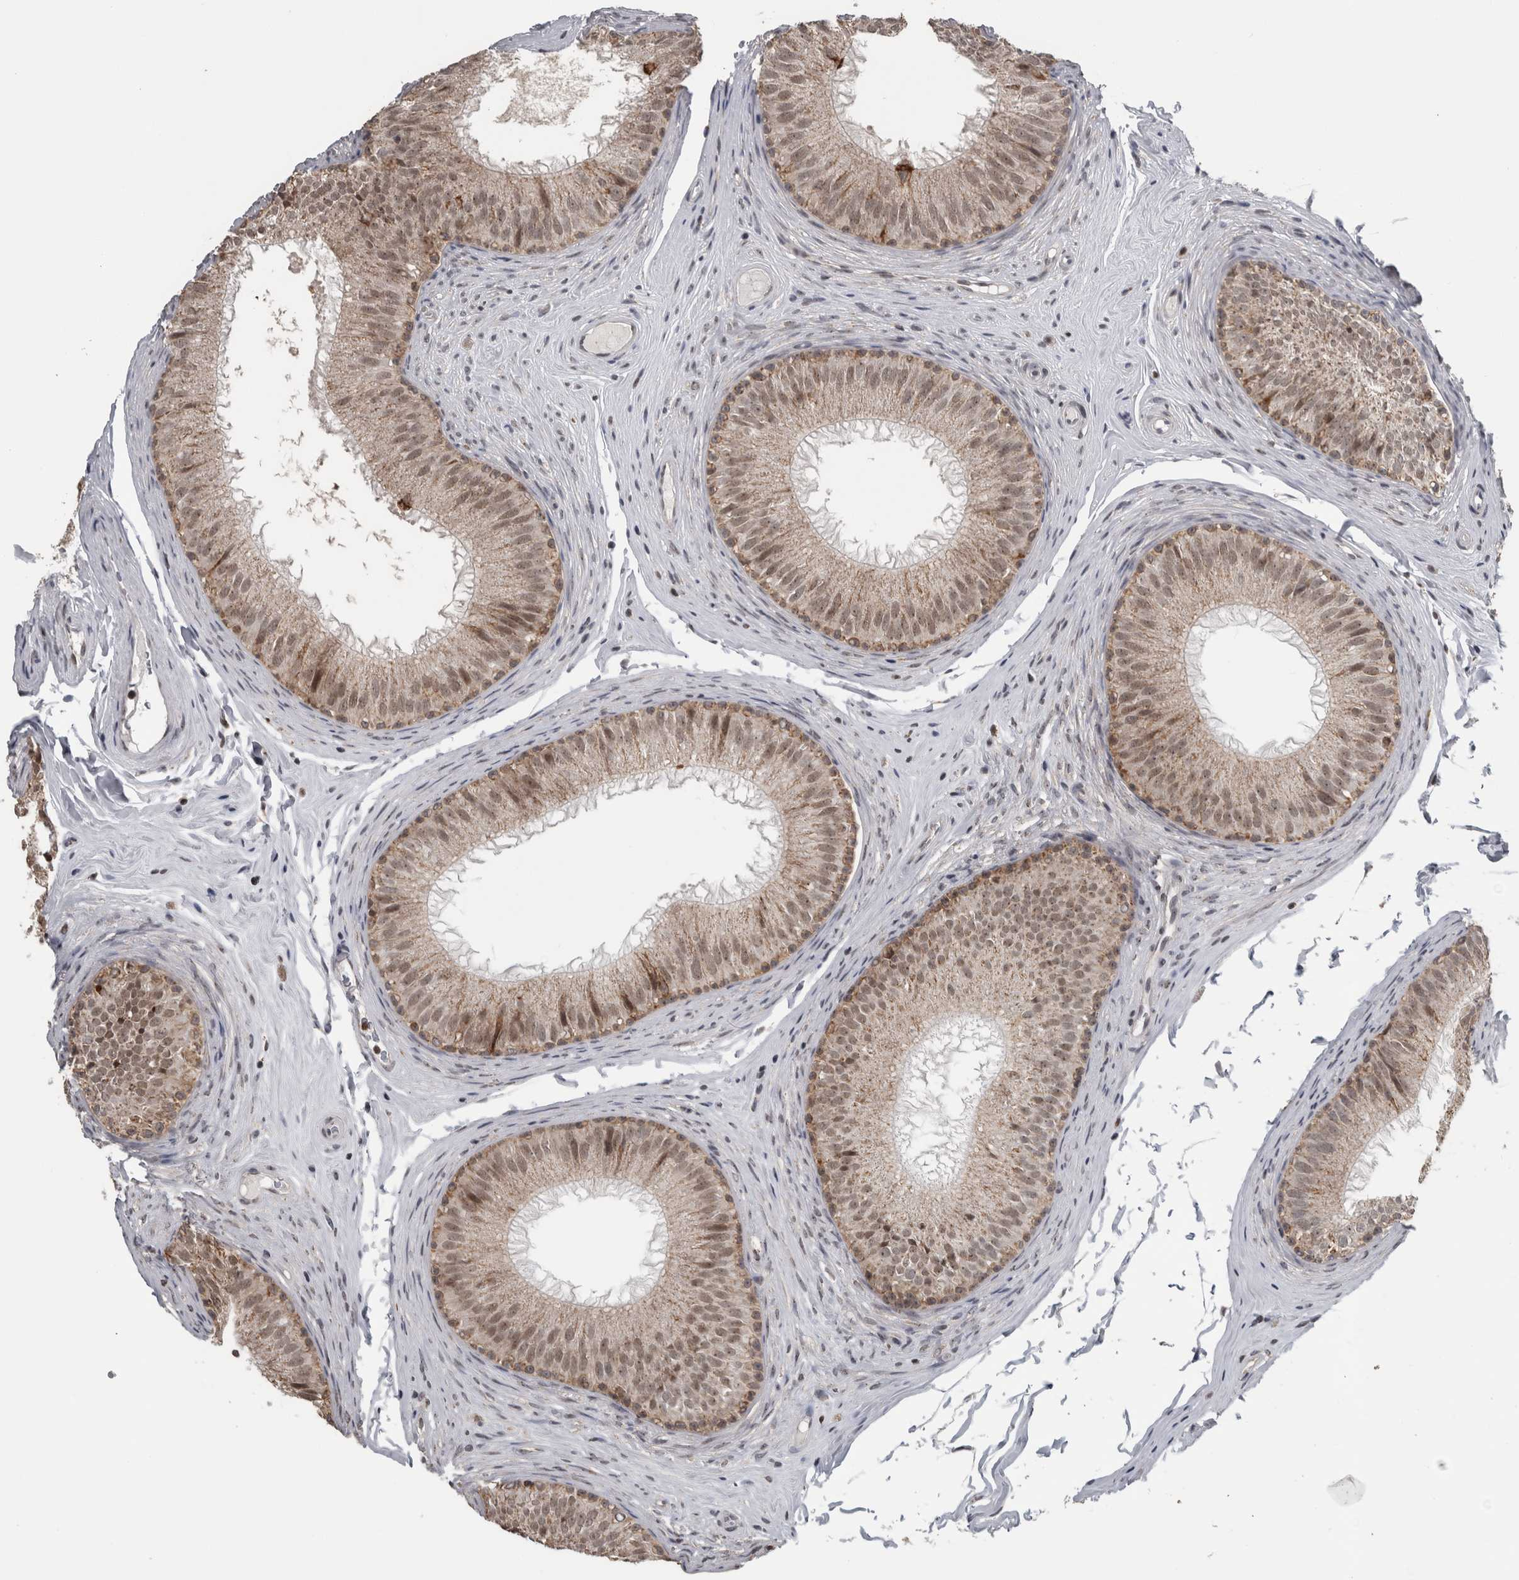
{"staining": {"intensity": "moderate", "quantity": ">75%", "location": "cytoplasmic/membranous"}, "tissue": "epididymis", "cell_type": "Glandular cells", "image_type": "normal", "snomed": [{"axis": "morphology", "description": "Normal tissue, NOS"}, {"axis": "topography", "description": "Epididymis"}], "caption": "Glandular cells show medium levels of moderate cytoplasmic/membranous expression in approximately >75% of cells in unremarkable epididymis.", "gene": "OR2K2", "patient": {"sex": "male", "age": 32}}